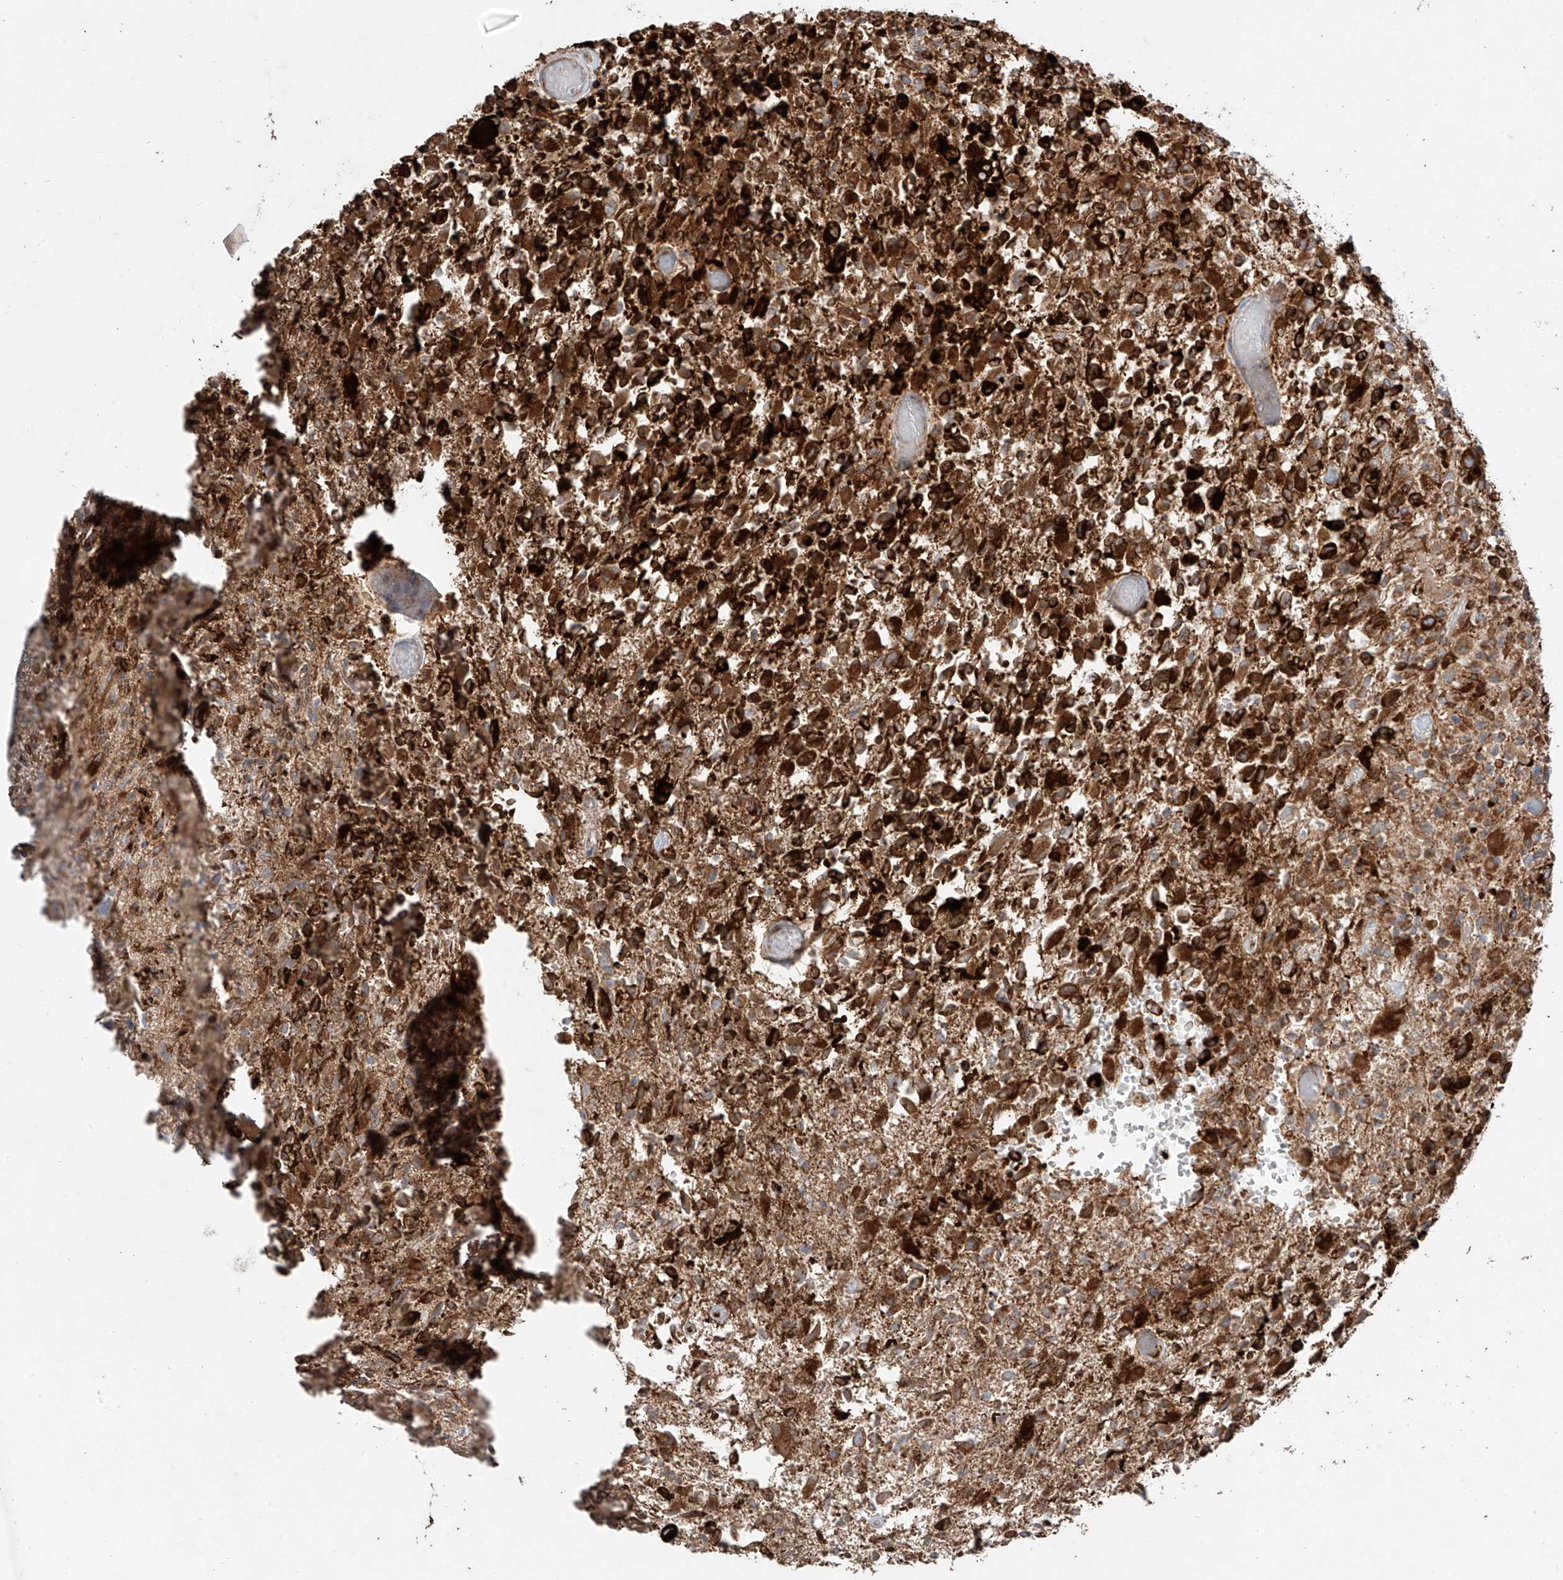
{"staining": {"intensity": "strong", "quantity": "25%-75%", "location": "cytoplasmic/membranous"}, "tissue": "glioma", "cell_type": "Tumor cells", "image_type": "cancer", "snomed": [{"axis": "morphology", "description": "Glioma, malignant, High grade"}, {"axis": "morphology", "description": "Glioblastoma, NOS"}, {"axis": "topography", "description": "Brain"}], "caption": "Tumor cells display strong cytoplasmic/membranous positivity in approximately 25%-75% of cells in glioblastoma.", "gene": "COLGALT2", "patient": {"sex": "male", "age": 60}}